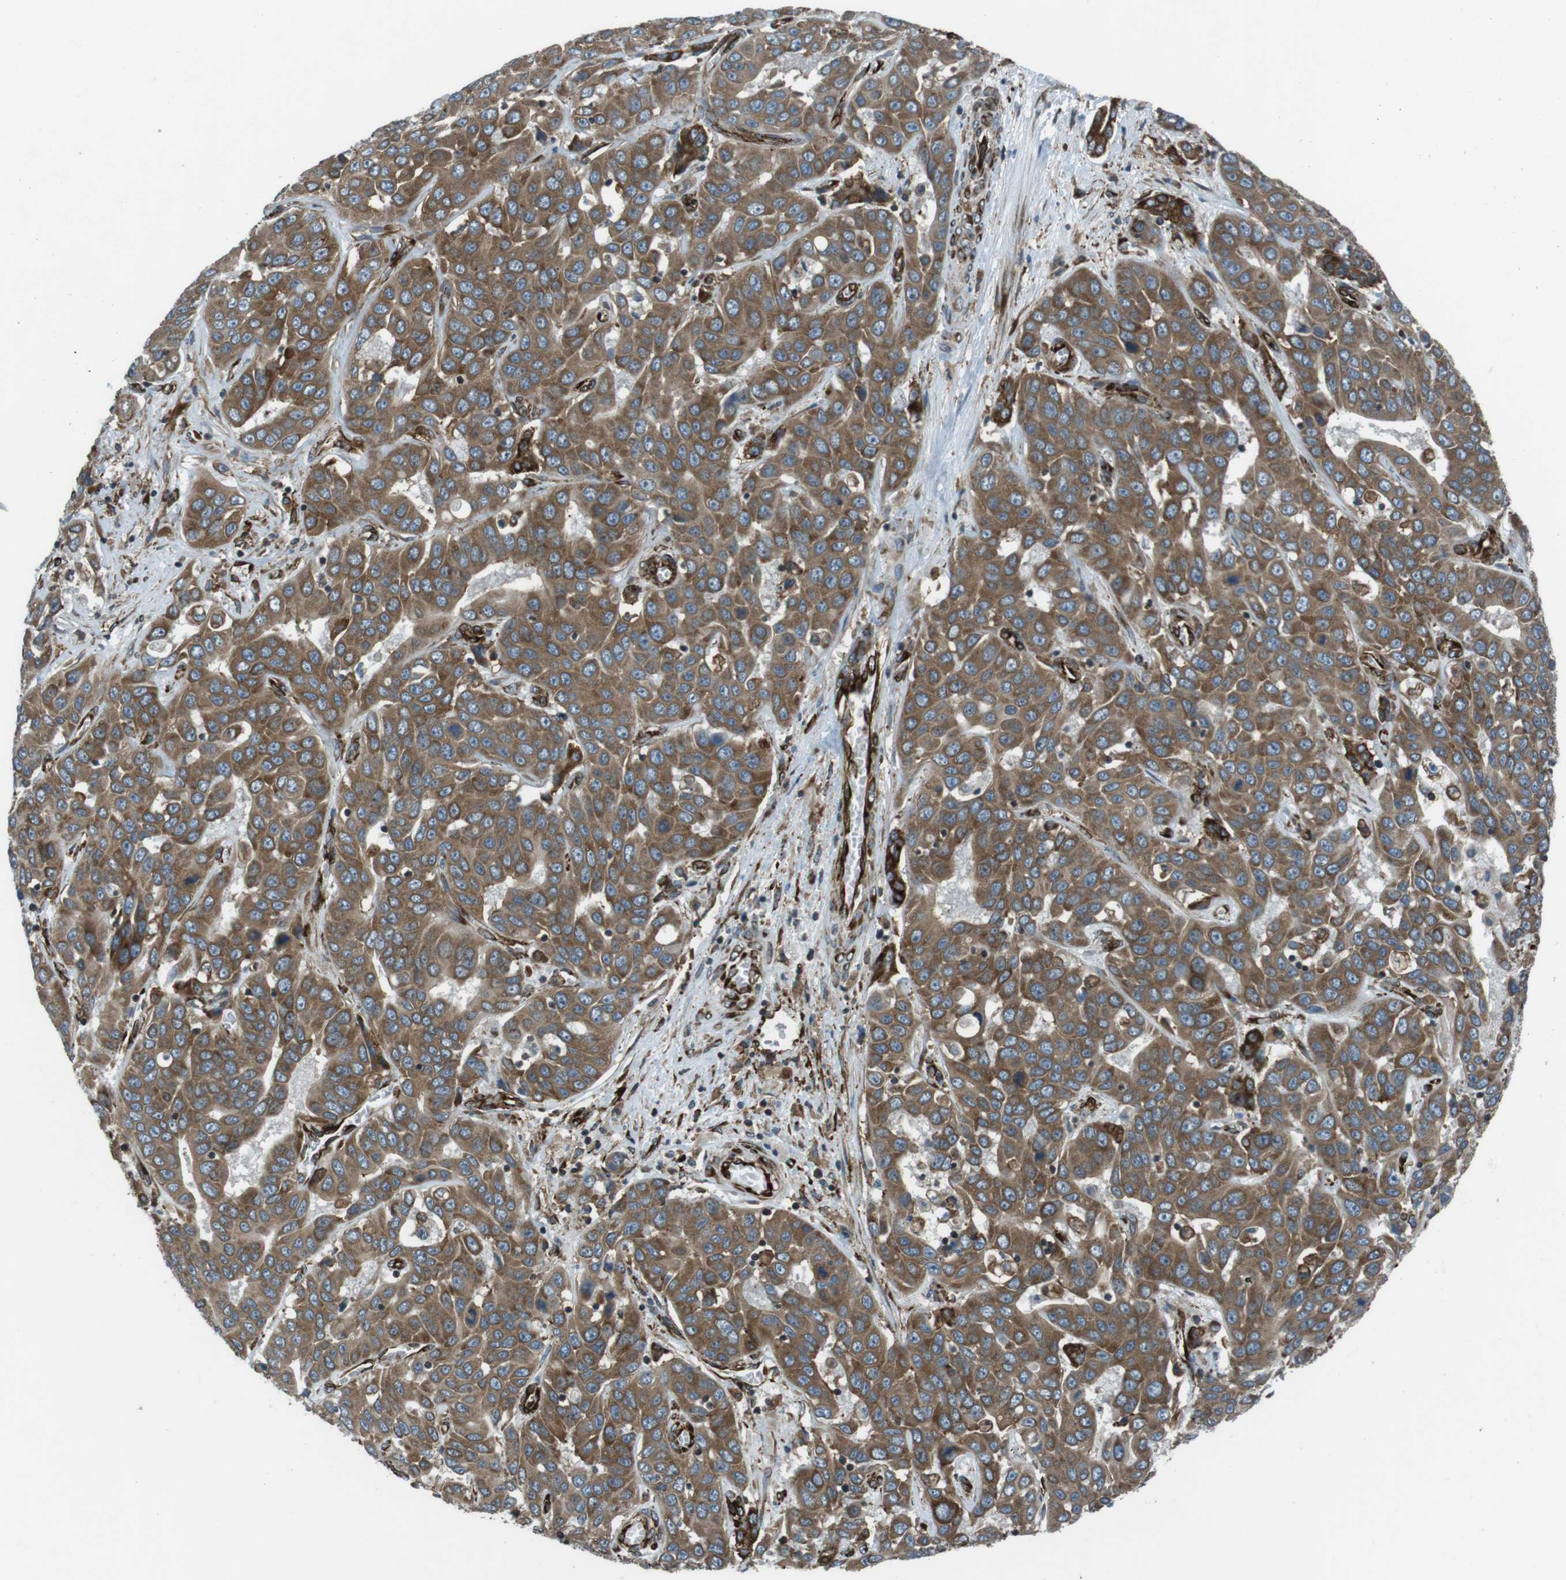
{"staining": {"intensity": "moderate", "quantity": ">75%", "location": "cytoplasmic/membranous"}, "tissue": "liver cancer", "cell_type": "Tumor cells", "image_type": "cancer", "snomed": [{"axis": "morphology", "description": "Cholangiocarcinoma"}, {"axis": "topography", "description": "Liver"}], "caption": "A medium amount of moderate cytoplasmic/membranous expression is appreciated in about >75% of tumor cells in liver cancer (cholangiocarcinoma) tissue. The protein of interest is shown in brown color, while the nuclei are stained blue.", "gene": "KTN1", "patient": {"sex": "female", "age": 52}}